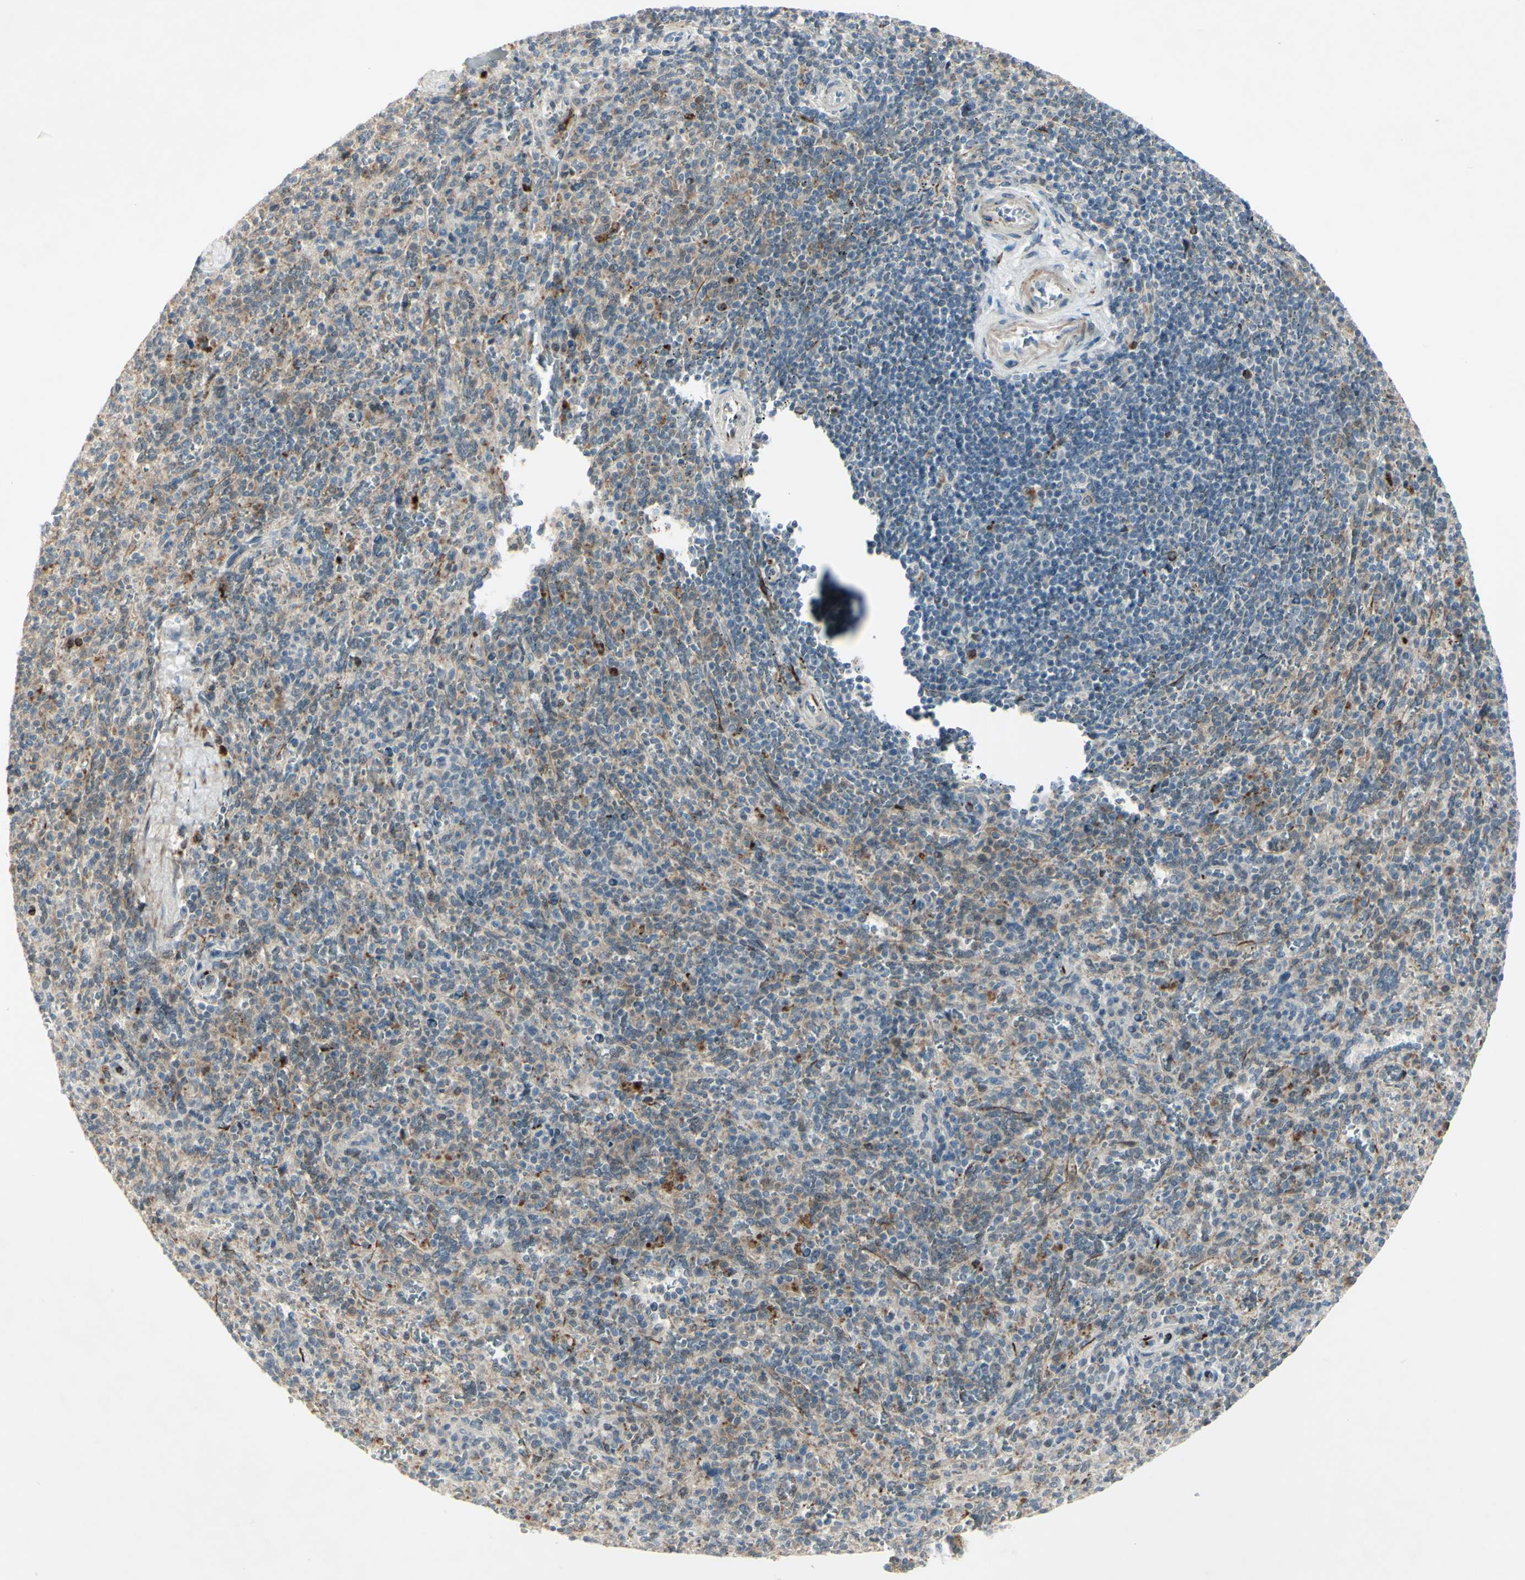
{"staining": {"intensity": "moderate", "quantity": "<25%", "location": "cytoplasmic/membranous"}, "tissue": "spleen", "cell_type": "Cells in red pulp", "image_type": "normal", "snomed": [{"axis": "morphology", "description": "Normal tissue, NOS"}, {"axis": "topography", "description": "Spleen"}], "caption": "Brown immunohistochemical staining in benign human spleen reveals moderate cytoplasmic/membranous staining in approximately <25% of cells in red pulp. (IHC, brightfield microscopy, high magnification).", "gene": "FGFR2", "patient": {"sex": "male", "age": 36}}